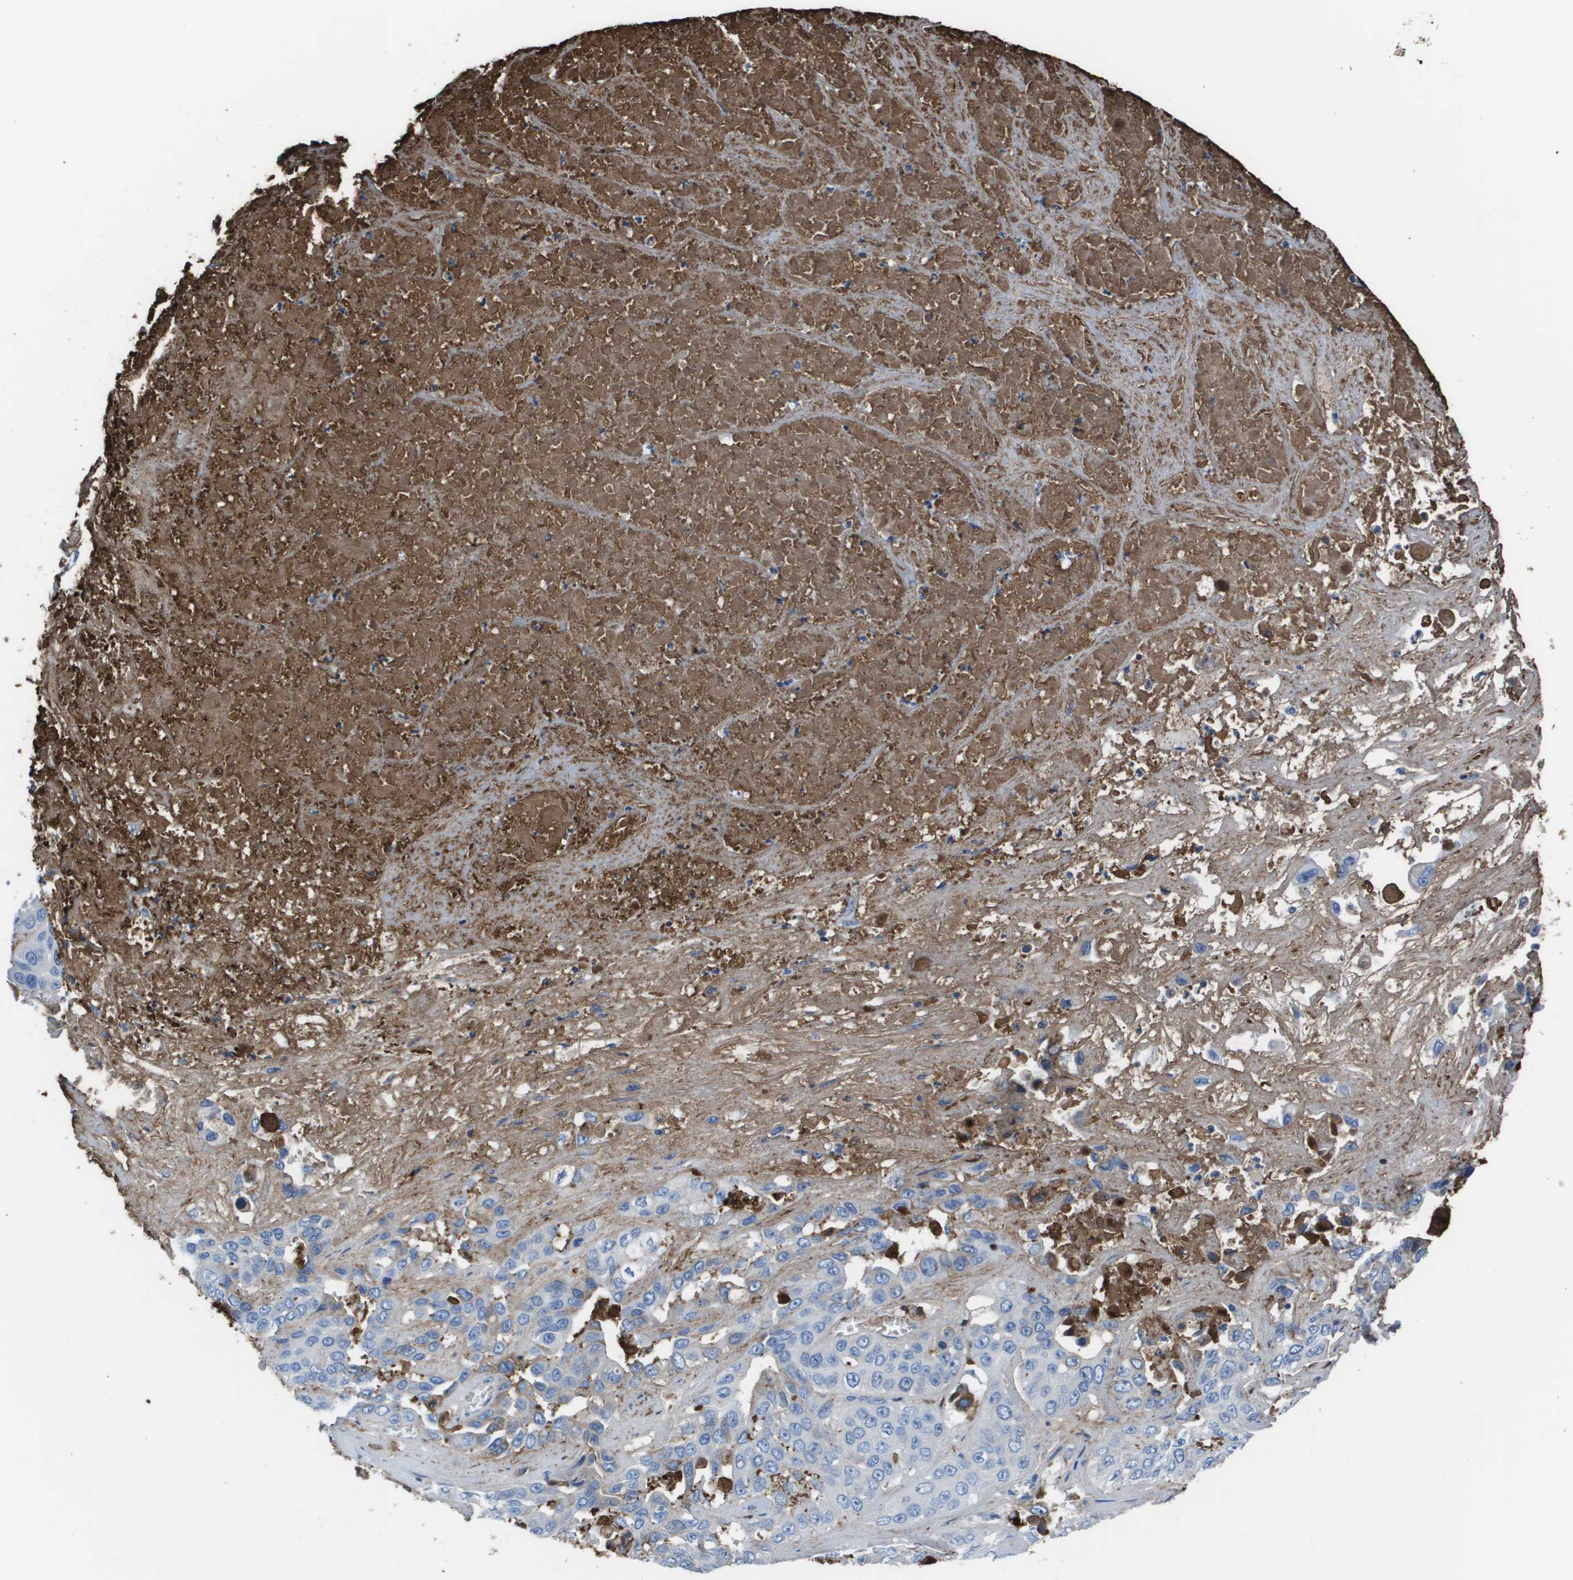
{"staining": {"intensity": "negative", "quantity": "none", "location": "none"}, "tissue": "liver cancer", "cell_type": "Tumor cells", "image_type": "cancer", "snomed": [{"axis": "morphology", "description": "Cholangiocarcinoma"}, {"axis": "topography", "description": "Liver"}], "caption": "A high-resolution image shows IHC staining of liver cholangiocarcinoma, which displays no significant positivity in tumor cells.", "gene": "VTN", "patient": {"sex": "female", "age": 52}}